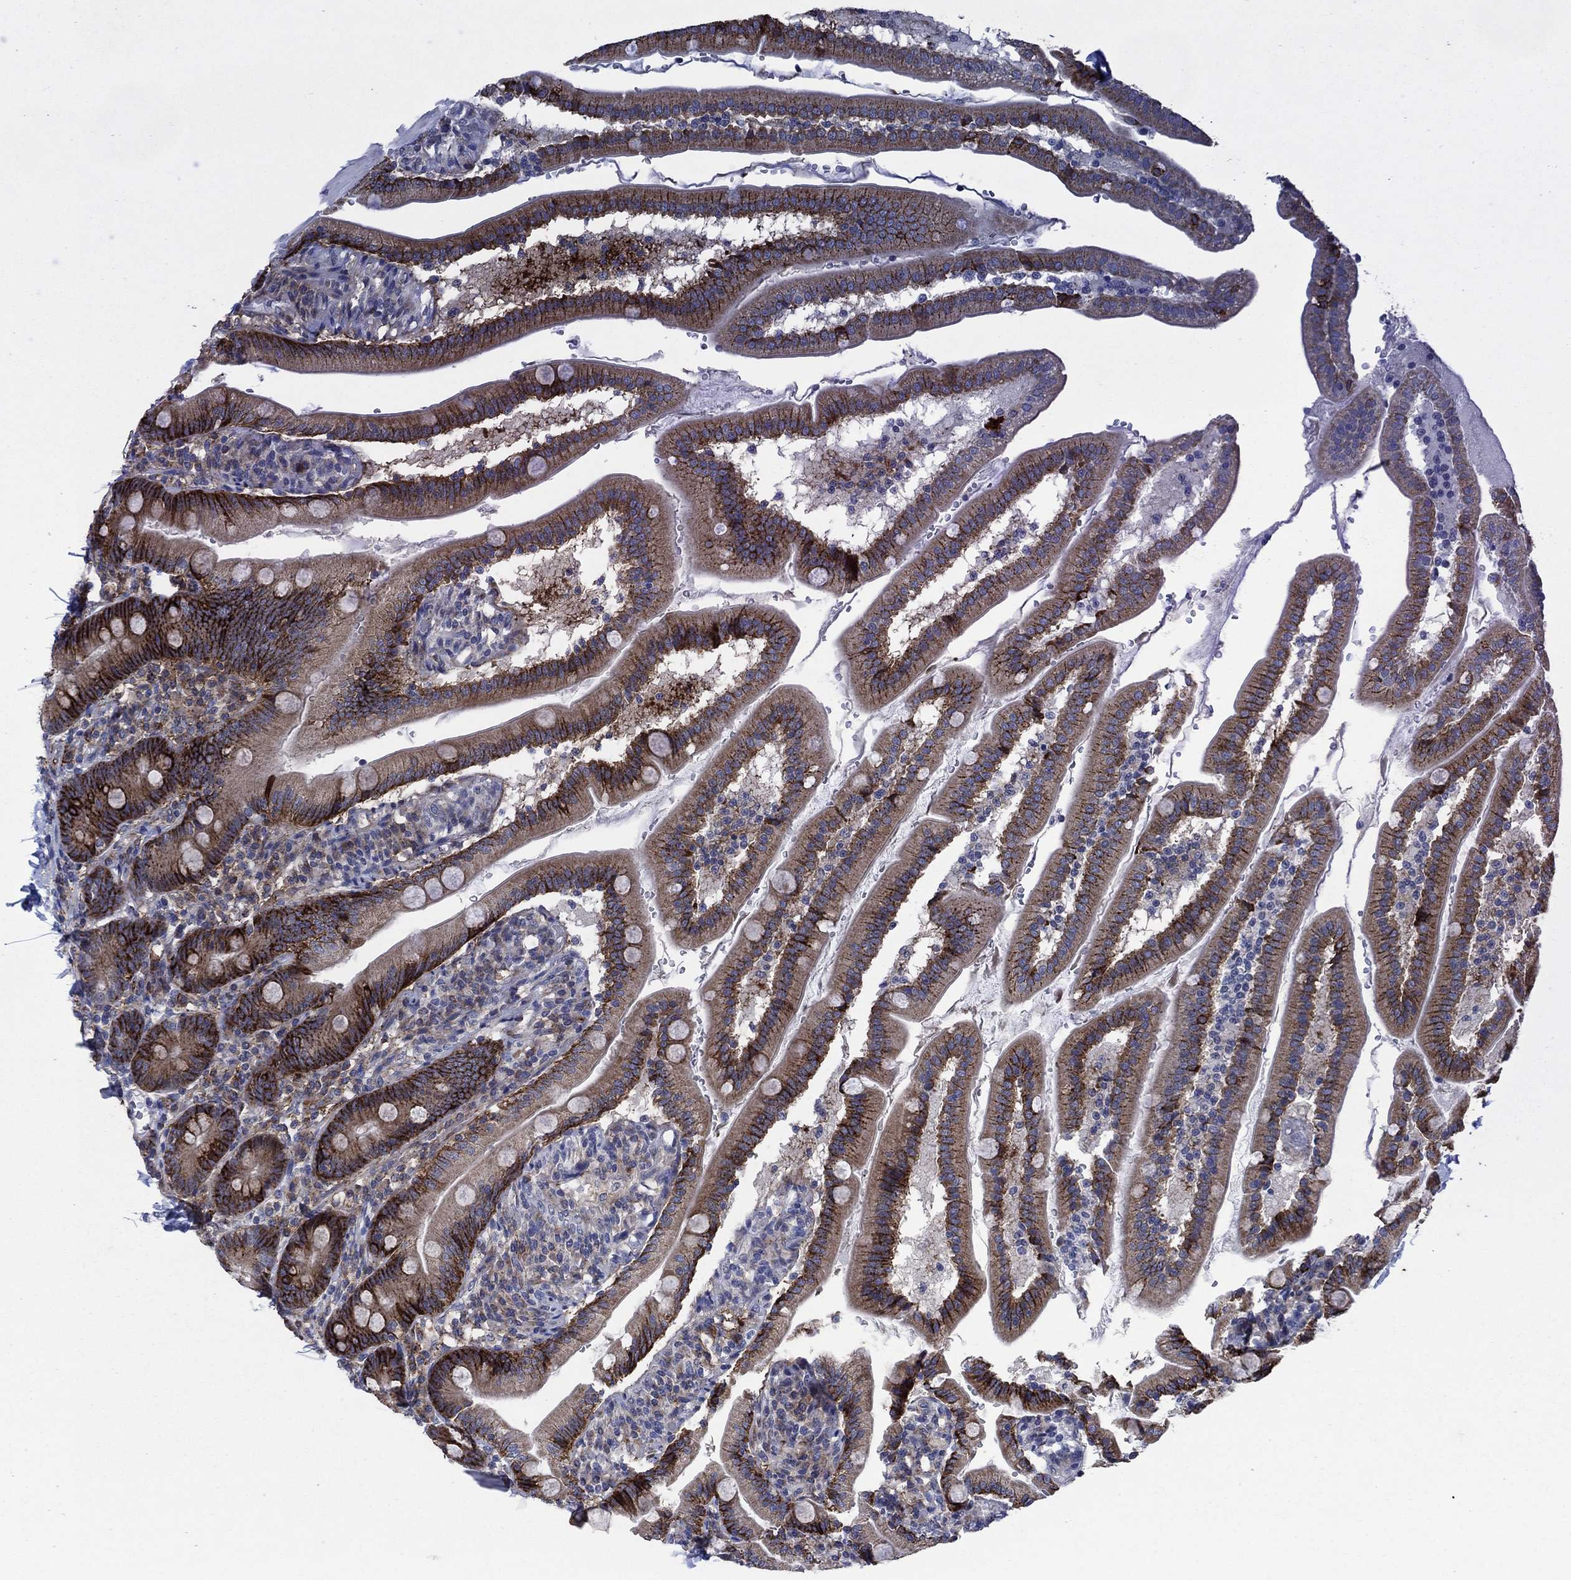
{"staining": {"intensity": "strong", "quantity": "25%-75%", "location": "cytoplasmic/membranous"}, "tissue": "duodenum", "cell_type": "Glandular cells", "image_type": "normal", "snomed": [{"axis": "morphology", "description": "Normal tissue, NOS"}, {"axis": "topography", "description": "Duodenum"}], "caption": "DAB (3,3'-diaminobenzidine) immunohistochemical staining of unremarkable duodenum reveals strong cytoplasmic/membranous protein staining in approximately 25%-75% of glandular cells. (Stains: DAB in brown, nuclei in blue, Microscopy: brightfield microscopy at high magnification).", "gene": "SDC1", "patient": {"sex": "female", "age": 67}}